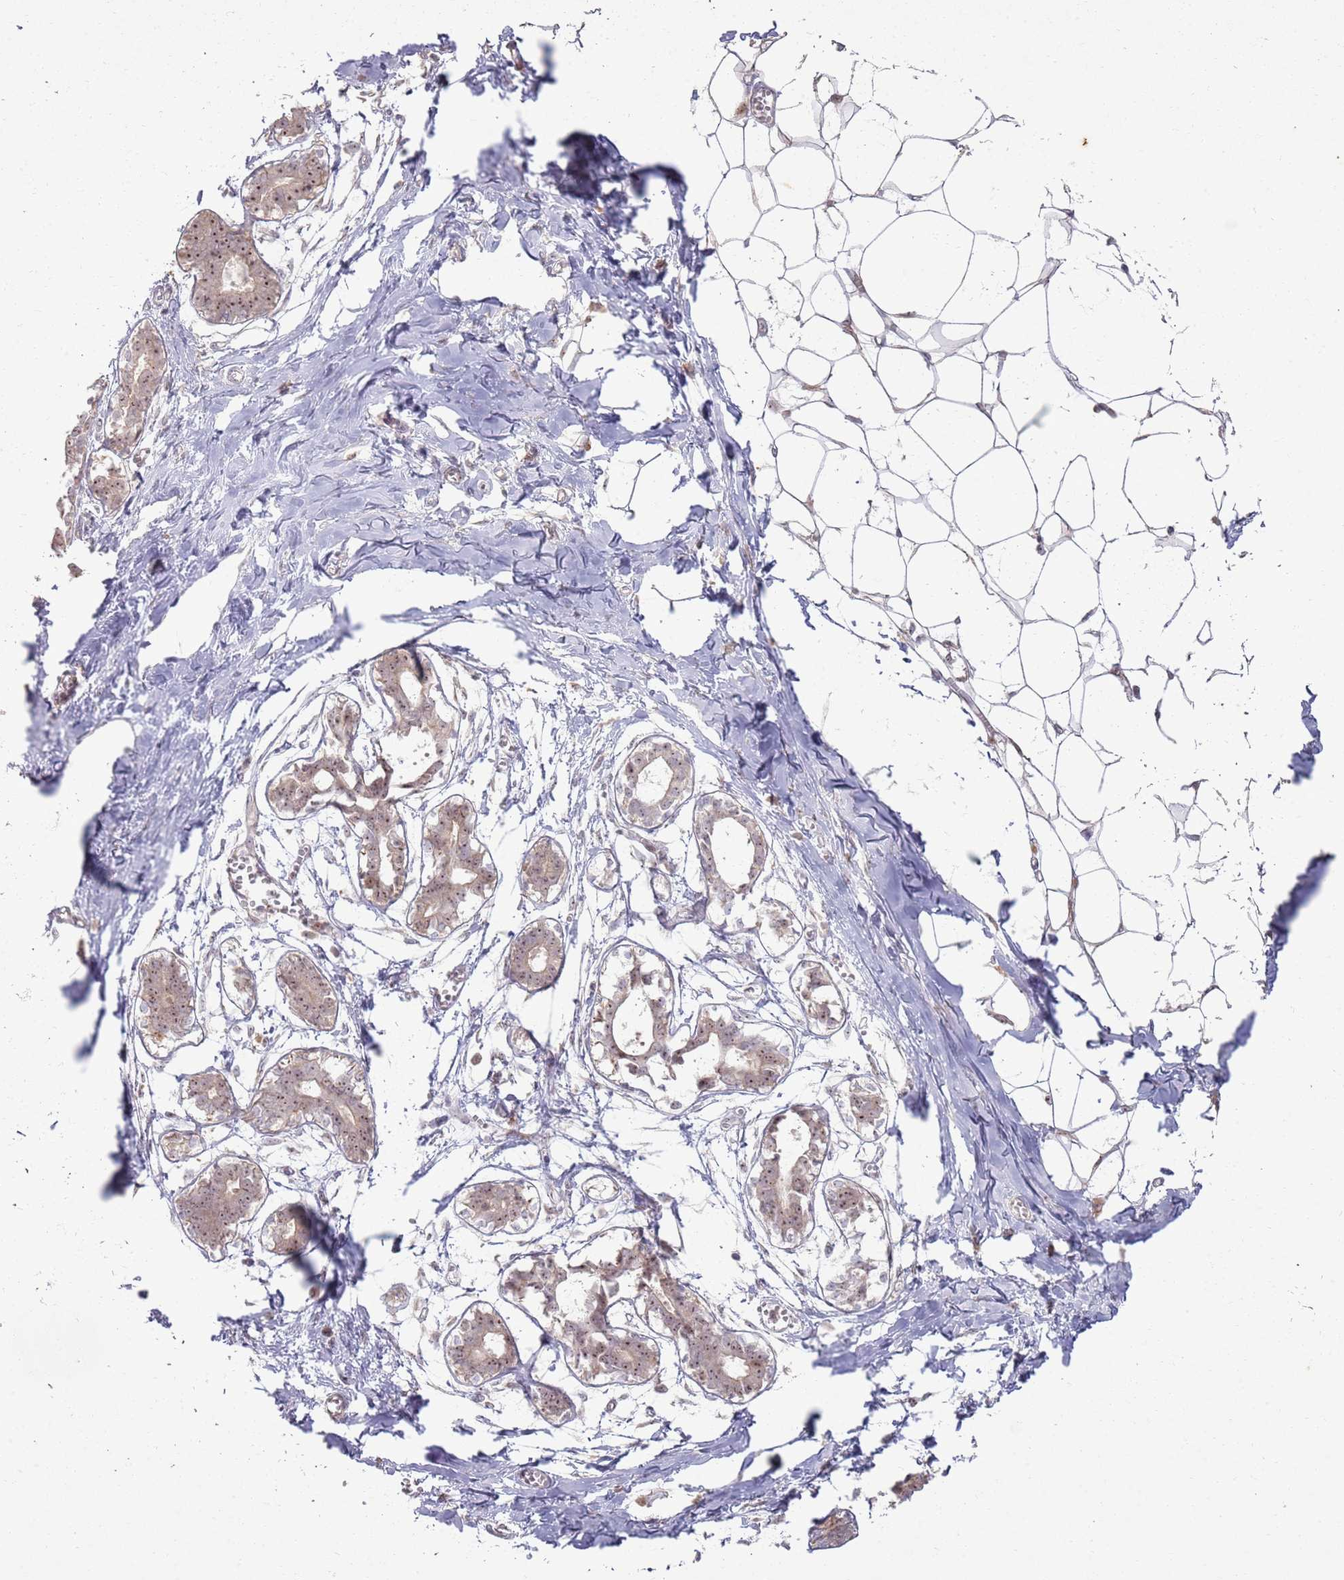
{"staining": {"intensity": "negative", "quantity": "none", "location": "none"}, "tissue": "breast", "cell_type": "Adipocytes", "image_type": "normal", "snomed": [{"axis": "morphology", "description": "Normal tissue, NOS"}, {"axis": "topography", "description": "Breast"}], "caption": "Breast was stained to show a protein in brown. There is no significant positivity in adipocytes. (DAB (3,3'-diaminobenzidine) immunohistochemistry with hematoxylin counter stain).", "gene": "CNPY1", "patient": {"sex": "female", "age": 27}}